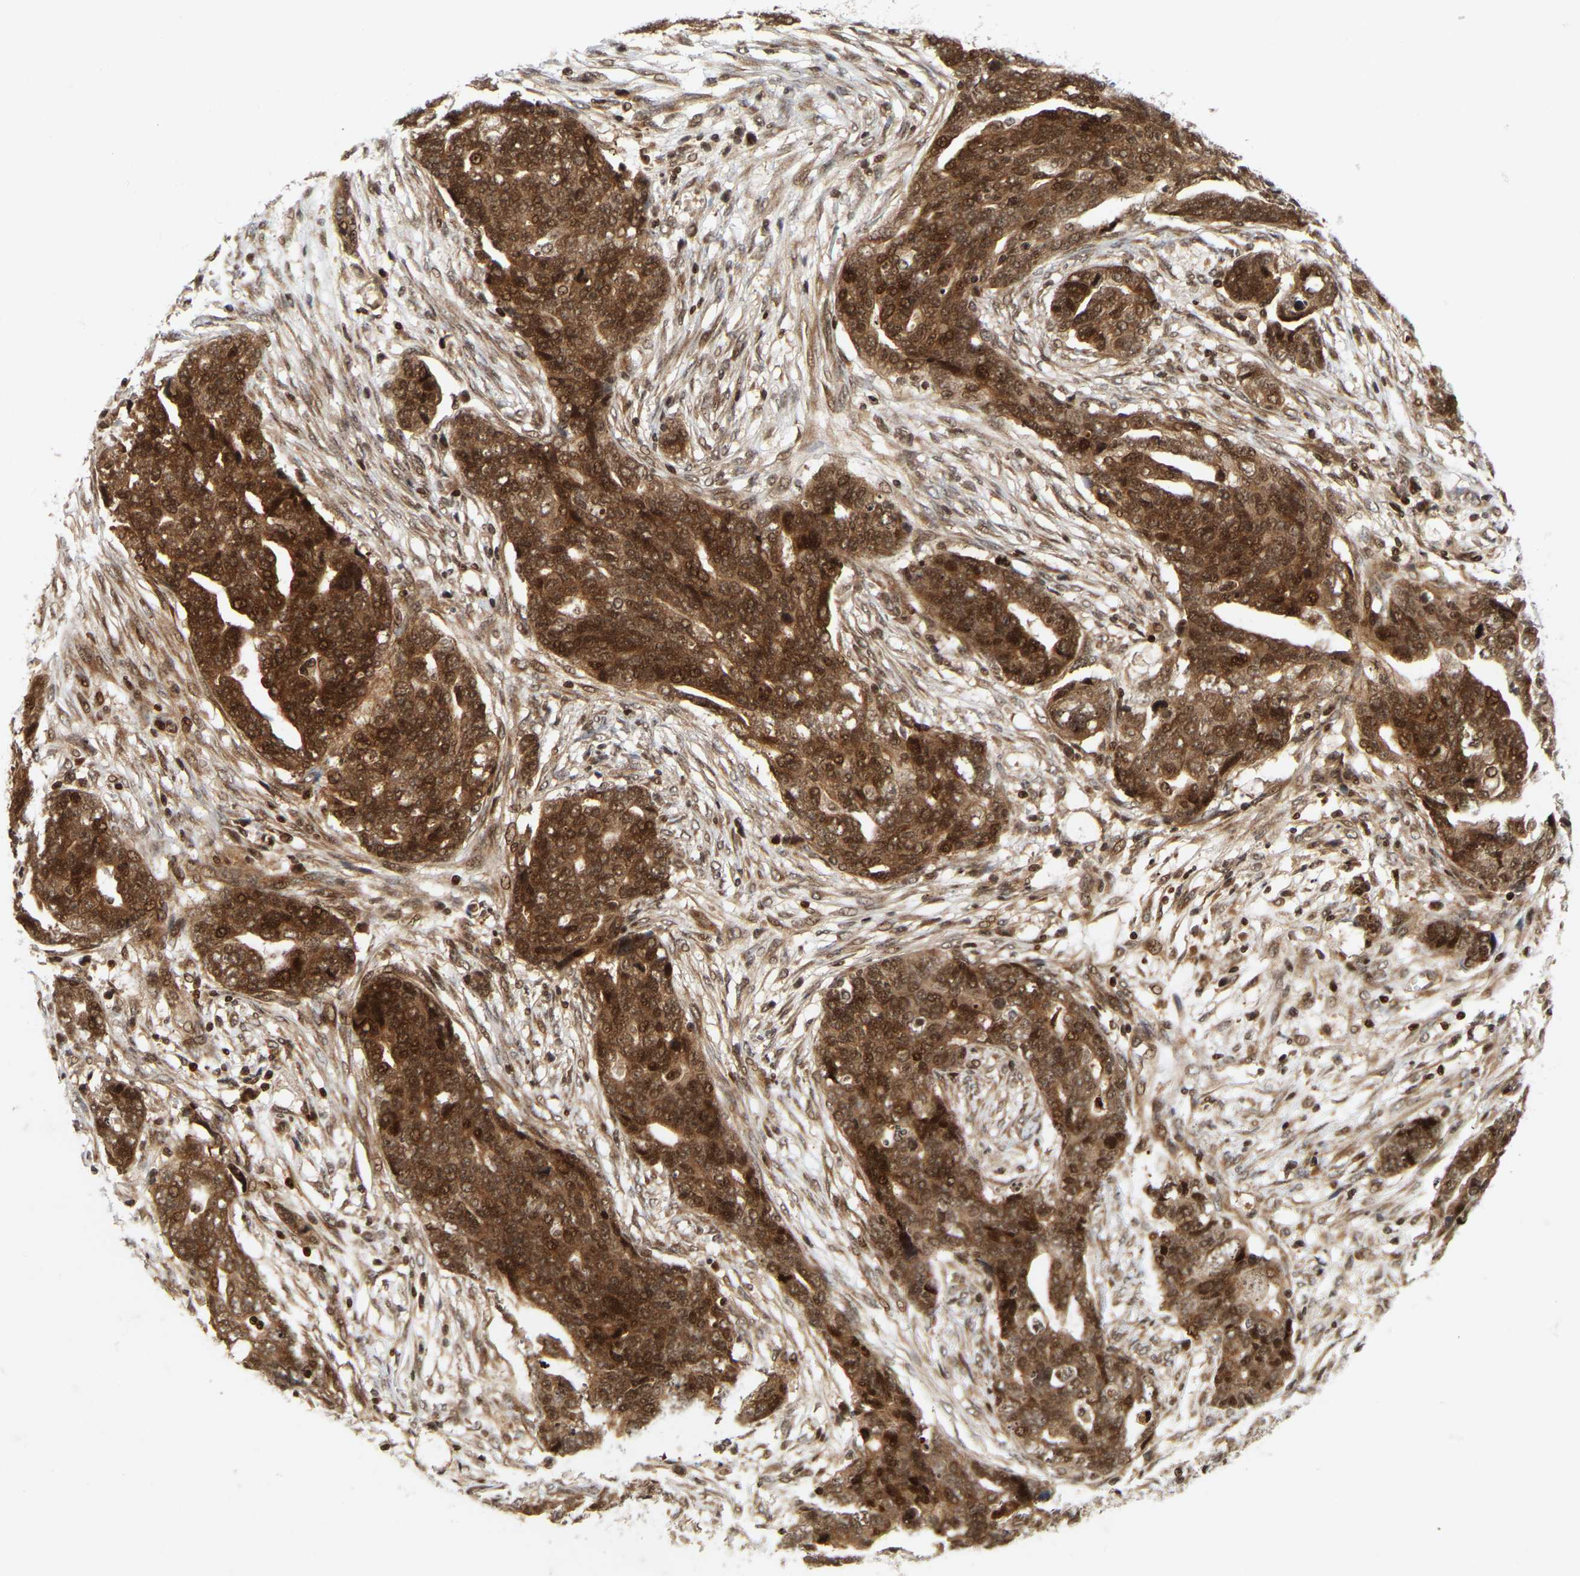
{"staining": {"intensity": "moderate", "quantity": ">75%", "location": "cytoplasmic/membranous,nuclear"}, "tissue": "ovarian cancer", "cell_type": "Tumor cells", "image_type": "cancer", "snomed": [{"axis": "morphology", "description": "Normal tissue, NOS"}, {"axis": "morphology", "description": "Cystadenocarcinoma, serous, NOS"}, {"axis": "topography", "description": "Fallopian tube"}, {"axis": "topography", "description": "Ovary"}], "caption": "Human ovarian cancer (serous cystadenocarcinoma) stained with a brown dye displays moderate cytoplasmic/membranous and nuclear positive expression in about >75% of tumor cells.", "gene": "NFE2L2", "patient": {"sex": "female", "age": 56}}